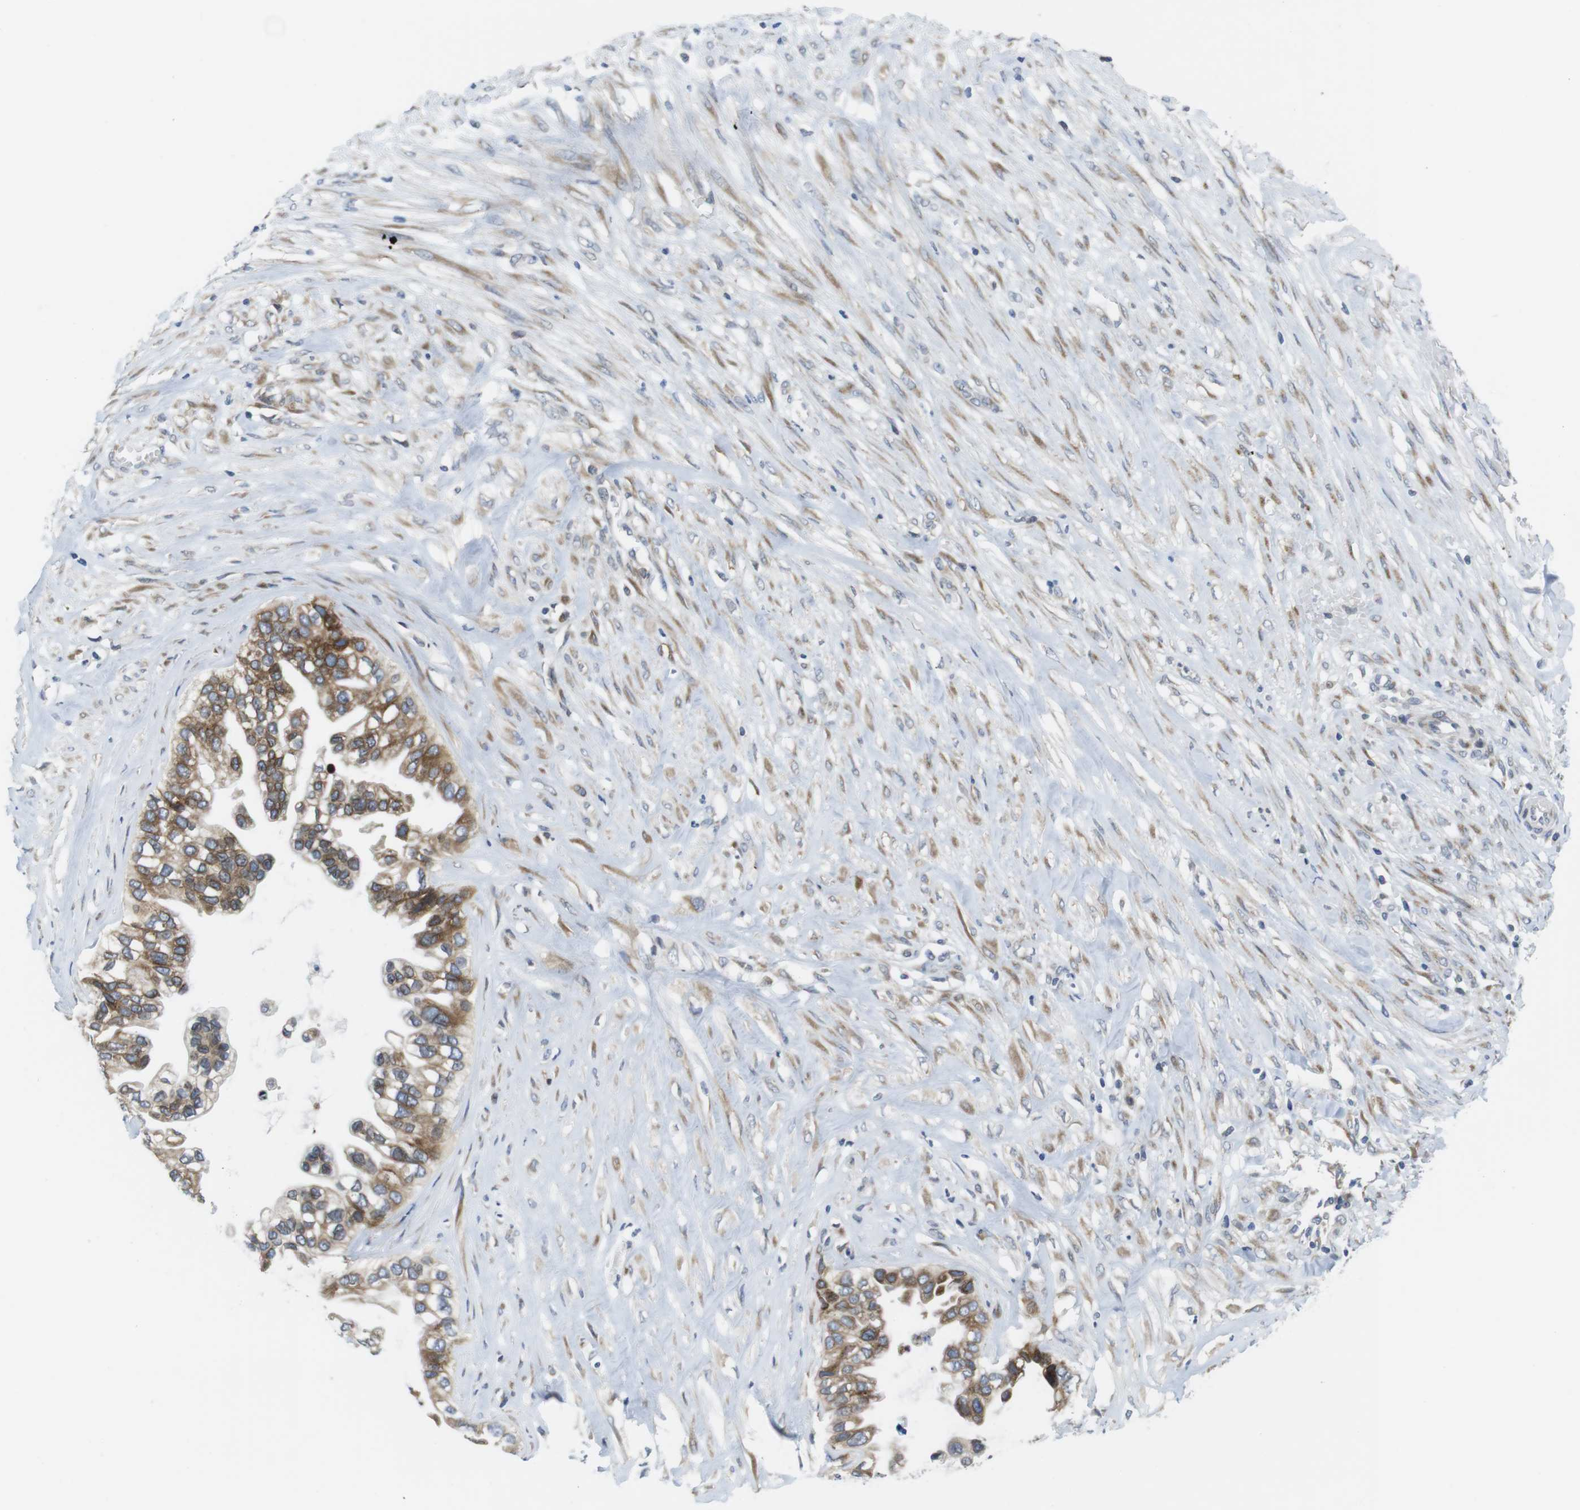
{"staining": {"intensity": "moderate", "quantity": ">75%", "location": "cytoplasmic/membranous"}, "tissue": "ovarian cancer", "cell_type": "Tumor cells", "image_type": "cancer", "snomed": [{"axis": "morphology", "description": "Cystadenocarcinoma, mucinous, NOS"}, {"axis": "topography", "description": "Ovary"}], "caption": "An immunohistochemistry histopathology image of tumor tissue is shown. Protein staining in brown highlights moderate cytoplasmic/membranous positivity in ovarian cancer within tumor cells. (DAB (3,3'-diaminobenzidine) = brown stain, brightfield microscopy at high magnification).", "gene": "ERGIC3", "patient": {"sex": "female", "age": 80}}